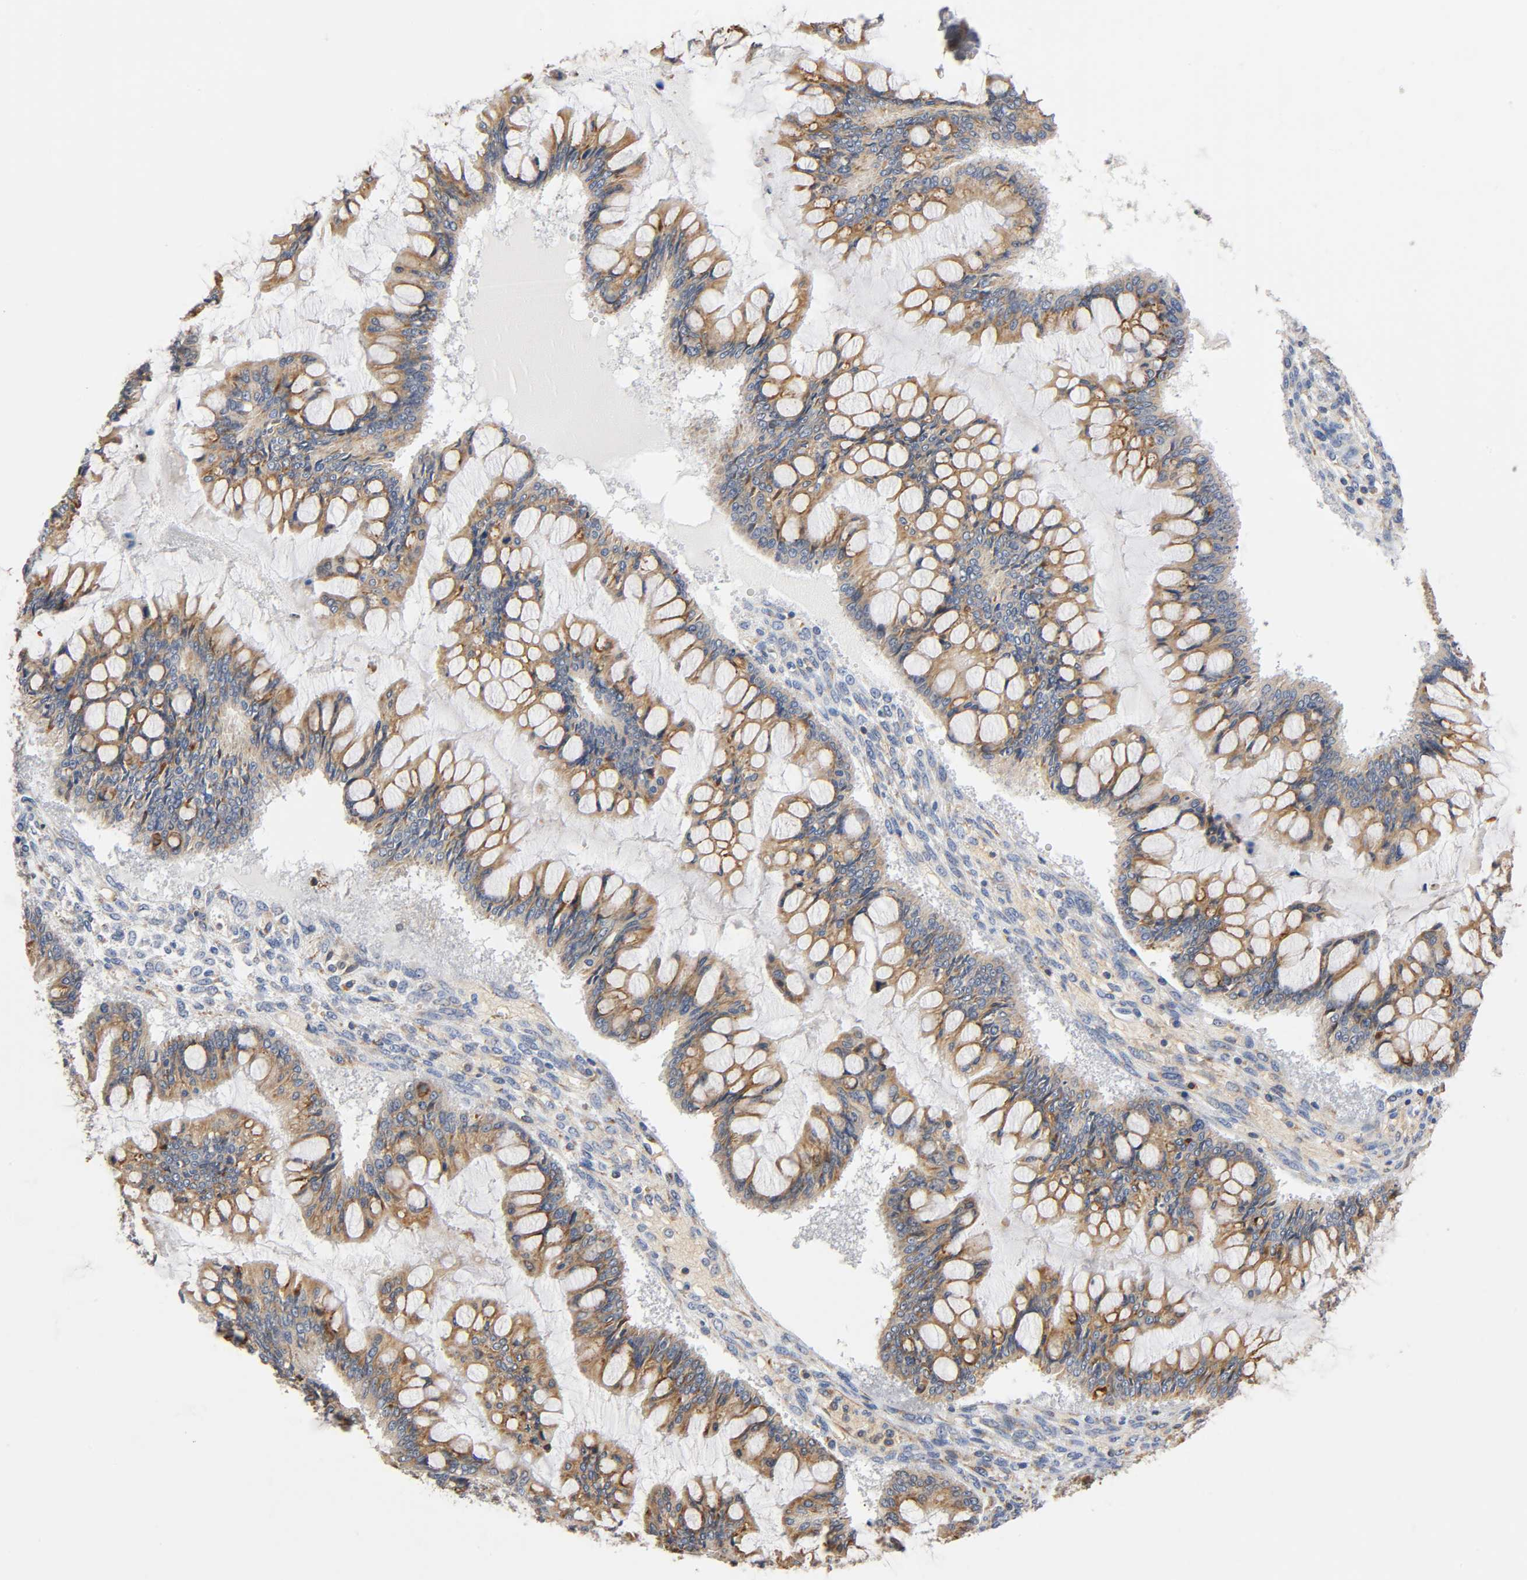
{"staining": {"intensity": "weak", "quantity": ">75%", "location": "cytoplasmic/membranous"}, "tissue": "ovarian cancer", "cell_type": "Tumor cells", "image_type": "cancer", "snomed": [{"axis": "morphology", "description": "Cystadenocarcinoma, mucinous, NOS"}, {"axis": "topography", "description": "Ovary"}], "caption": "Ovarian cancer (mucinous cystadenocarcinoma) was stained to show a protein in brown. There is low levels of weak cytoplasmic/membranous expression in about >75% of tumor cells.", "gene": "UCKL1", "patient": {"sex": "female", "age": 73}}